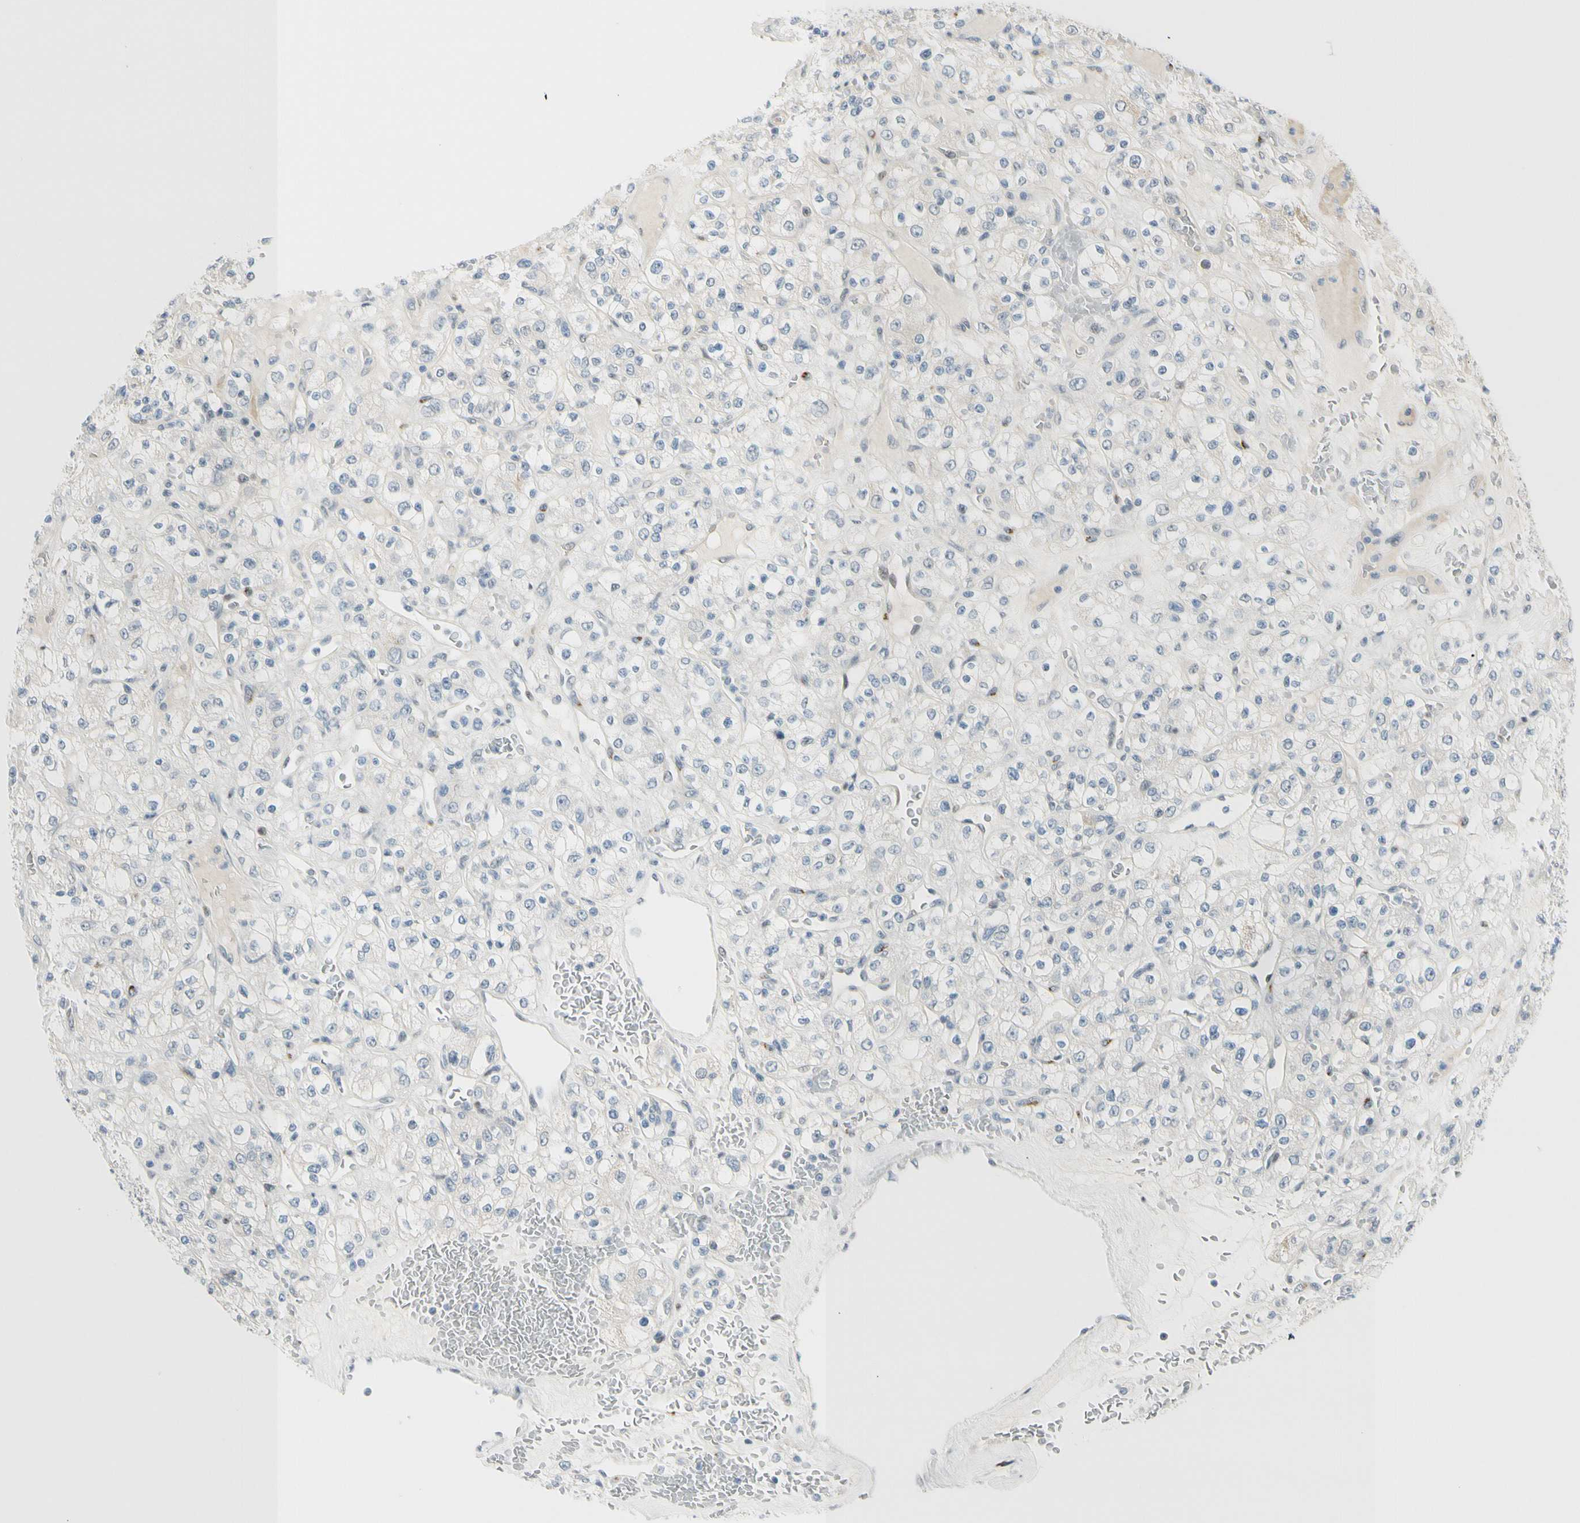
{"staining": {"intensity": "negative", "quantity": "none", "location": "none"}, "tissue": "renal cancer", "cell_type": "Tumor cells", "image_type": "cancer", "snomed": [{"axis": "morphology", "description": "Normal tissue, NOS"}, {"axis": "morphology", "description": "Adenocarcinoma, NOS"}, {"axis": "topography", "description": "Kidney"}], "caption": "Immunohistochemical staining of human renal cancer (adenocarcinoma) demonstrates no significant staining in tumor cells.", "gene": "B4GALNT1", "patient": {"sex": "female", "age": 72}}